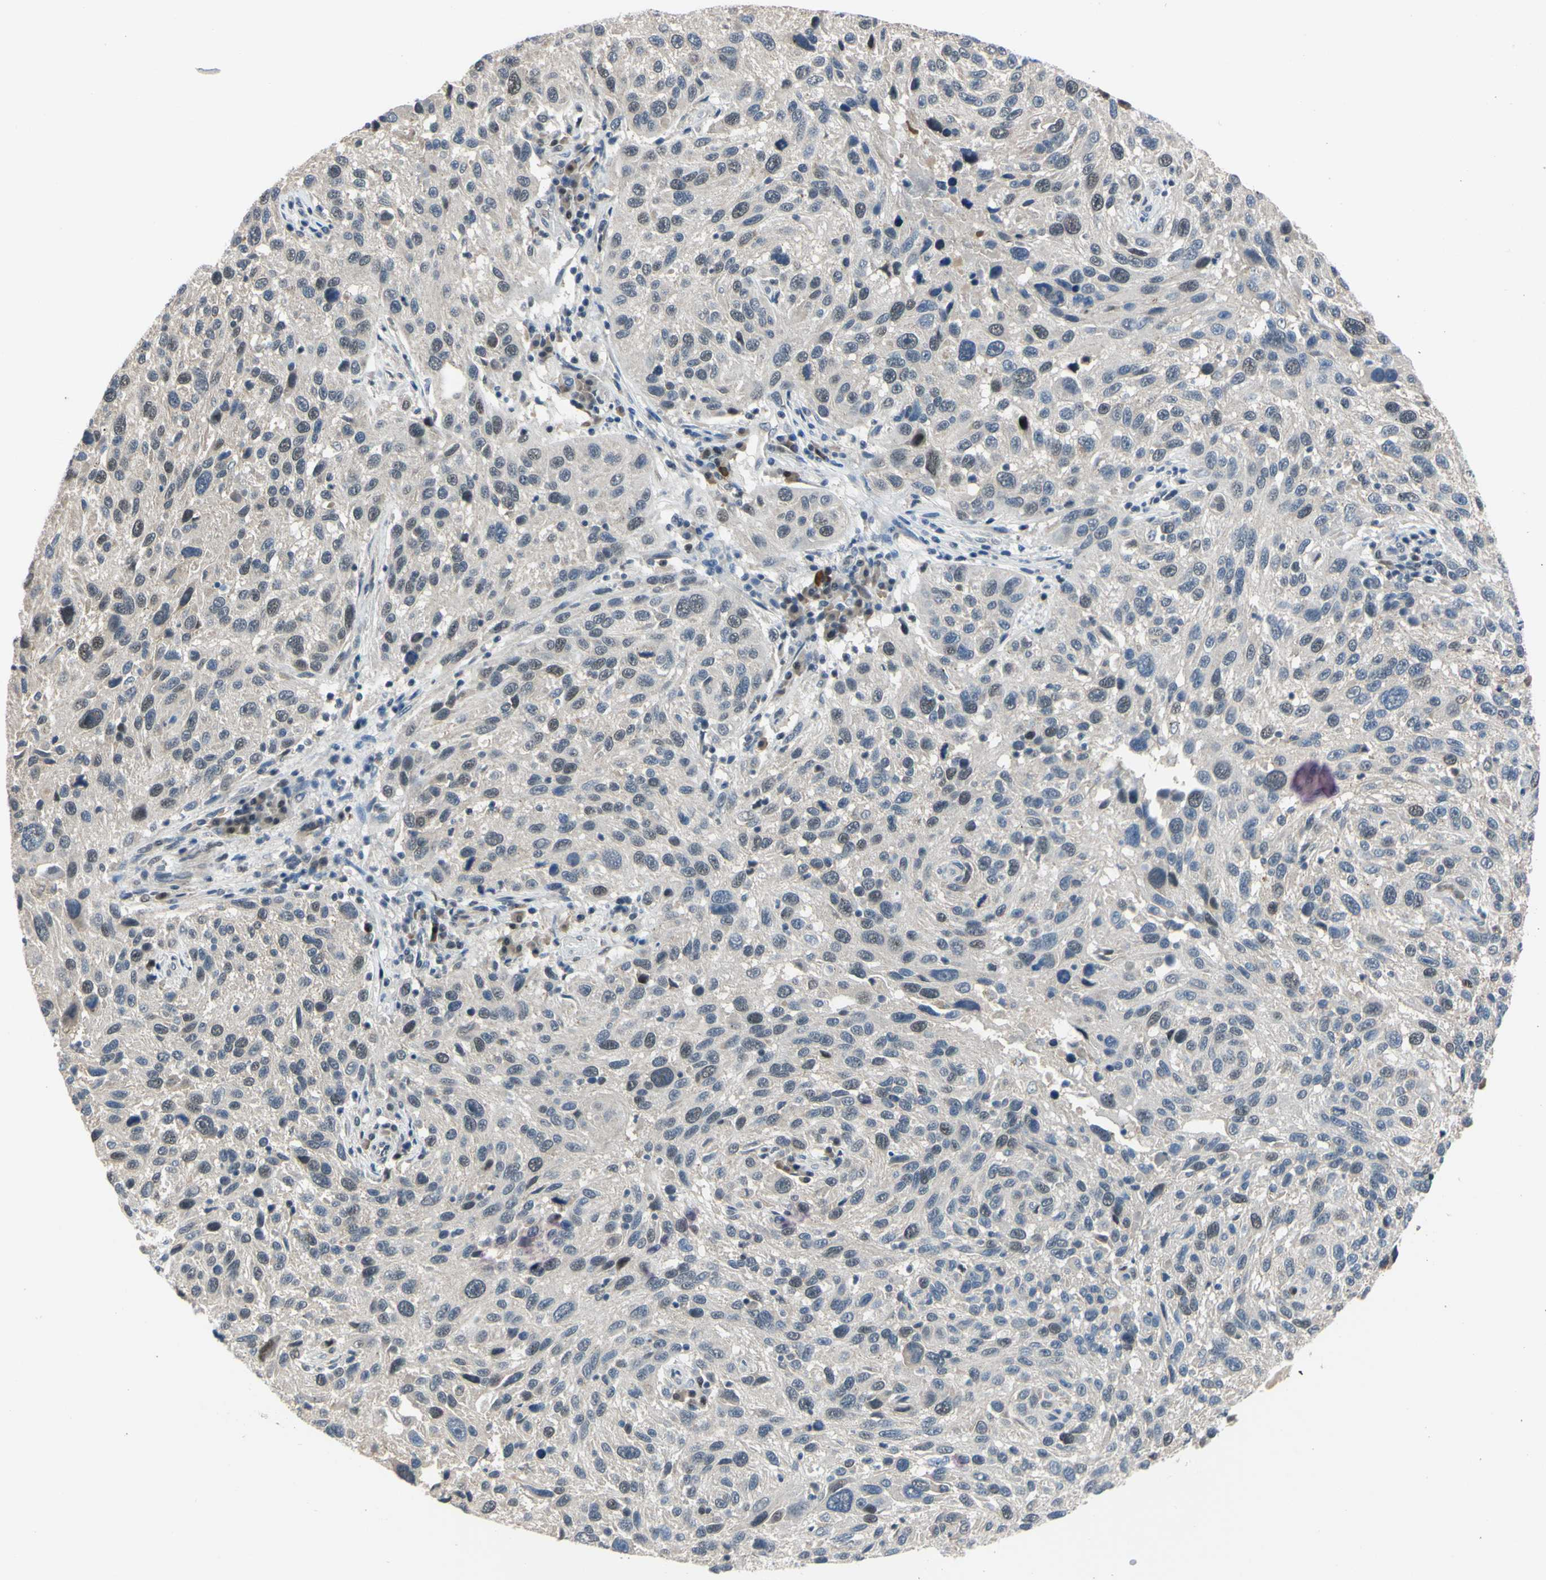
{"staining": {"intensity": "weak", "quantity": "<25%", "location": "nuclear"}, "tissue": "melanoma", "cell_type": "Tumor cells", "image_type": "cancer", "snomed": [{"axis": "morphology", "description": "Malignant melanoma, NOS"}, {"axis": "topography", "description": "Skin"}], "caption": "Immunohistochemistry histopathology image of neoplastic tissue: melanoma stained with DAB (3,3'-diaminobenzidine) reveals no significant protein positivity in tumor cells.", "gene": "LHX9", "patient": {"sex": "male", "age": 53}}